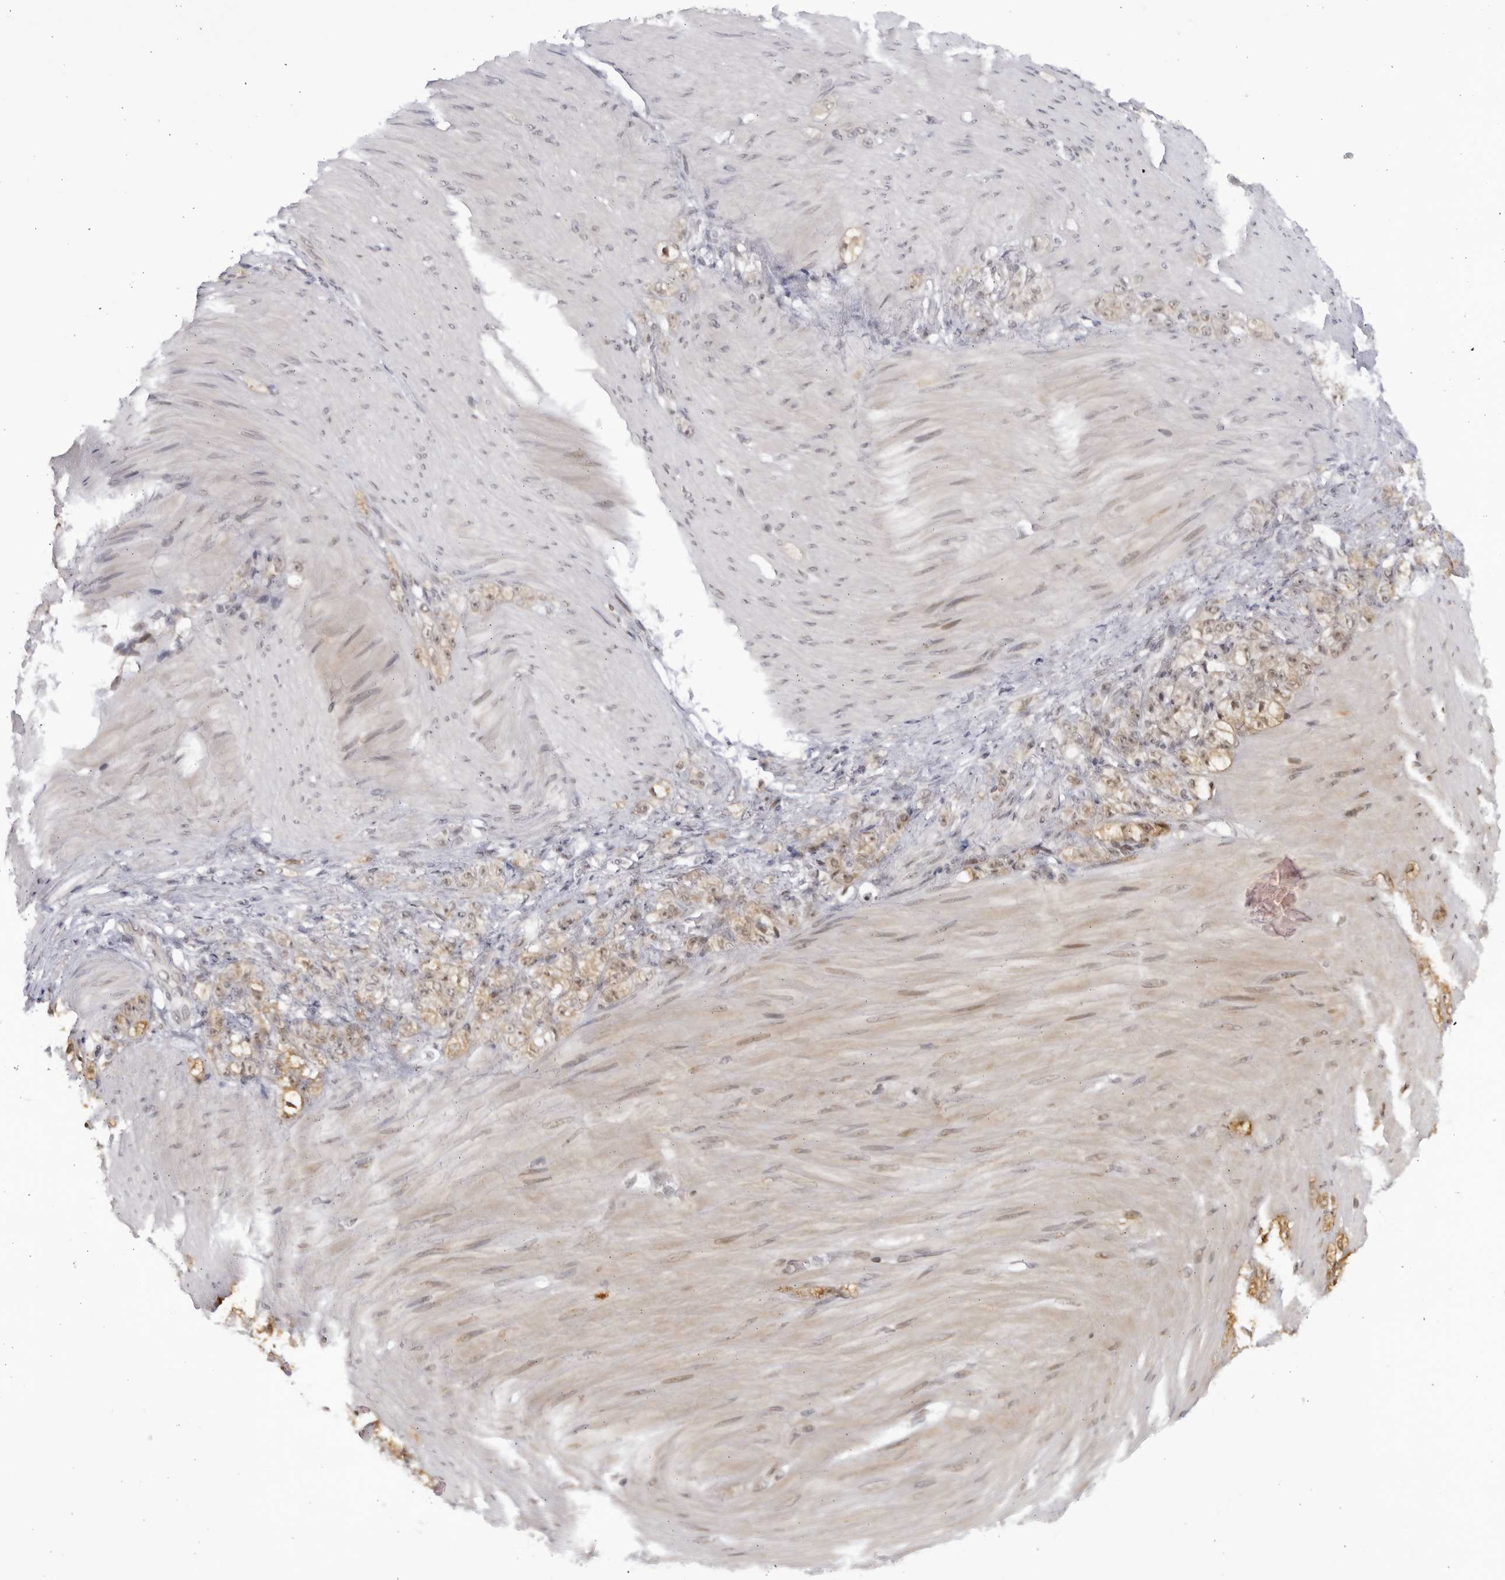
{"staining": {"intensity": "weak", "quantity": "<25%", "location": "cytoplasmic/membranous,nuclear"}, "tissue": "stomach cancer", "cell_type": "Tumor cells", "image_type": "cancer", "snomed": [{"axis": "morphology", "description": "Normal tissue, NOS"}, {"axis": "morphology", "description": "Adenocarcinoma, NOS"}, {"axis": "topography", "description": "Stomach"}], "caption": "The immunohistochemistry image has no significant expression in tumor cells of stomach adenocarcinoma tissue.", "gene": "RASGEF1C", "patient": {"sex": "male", "age": 82}}